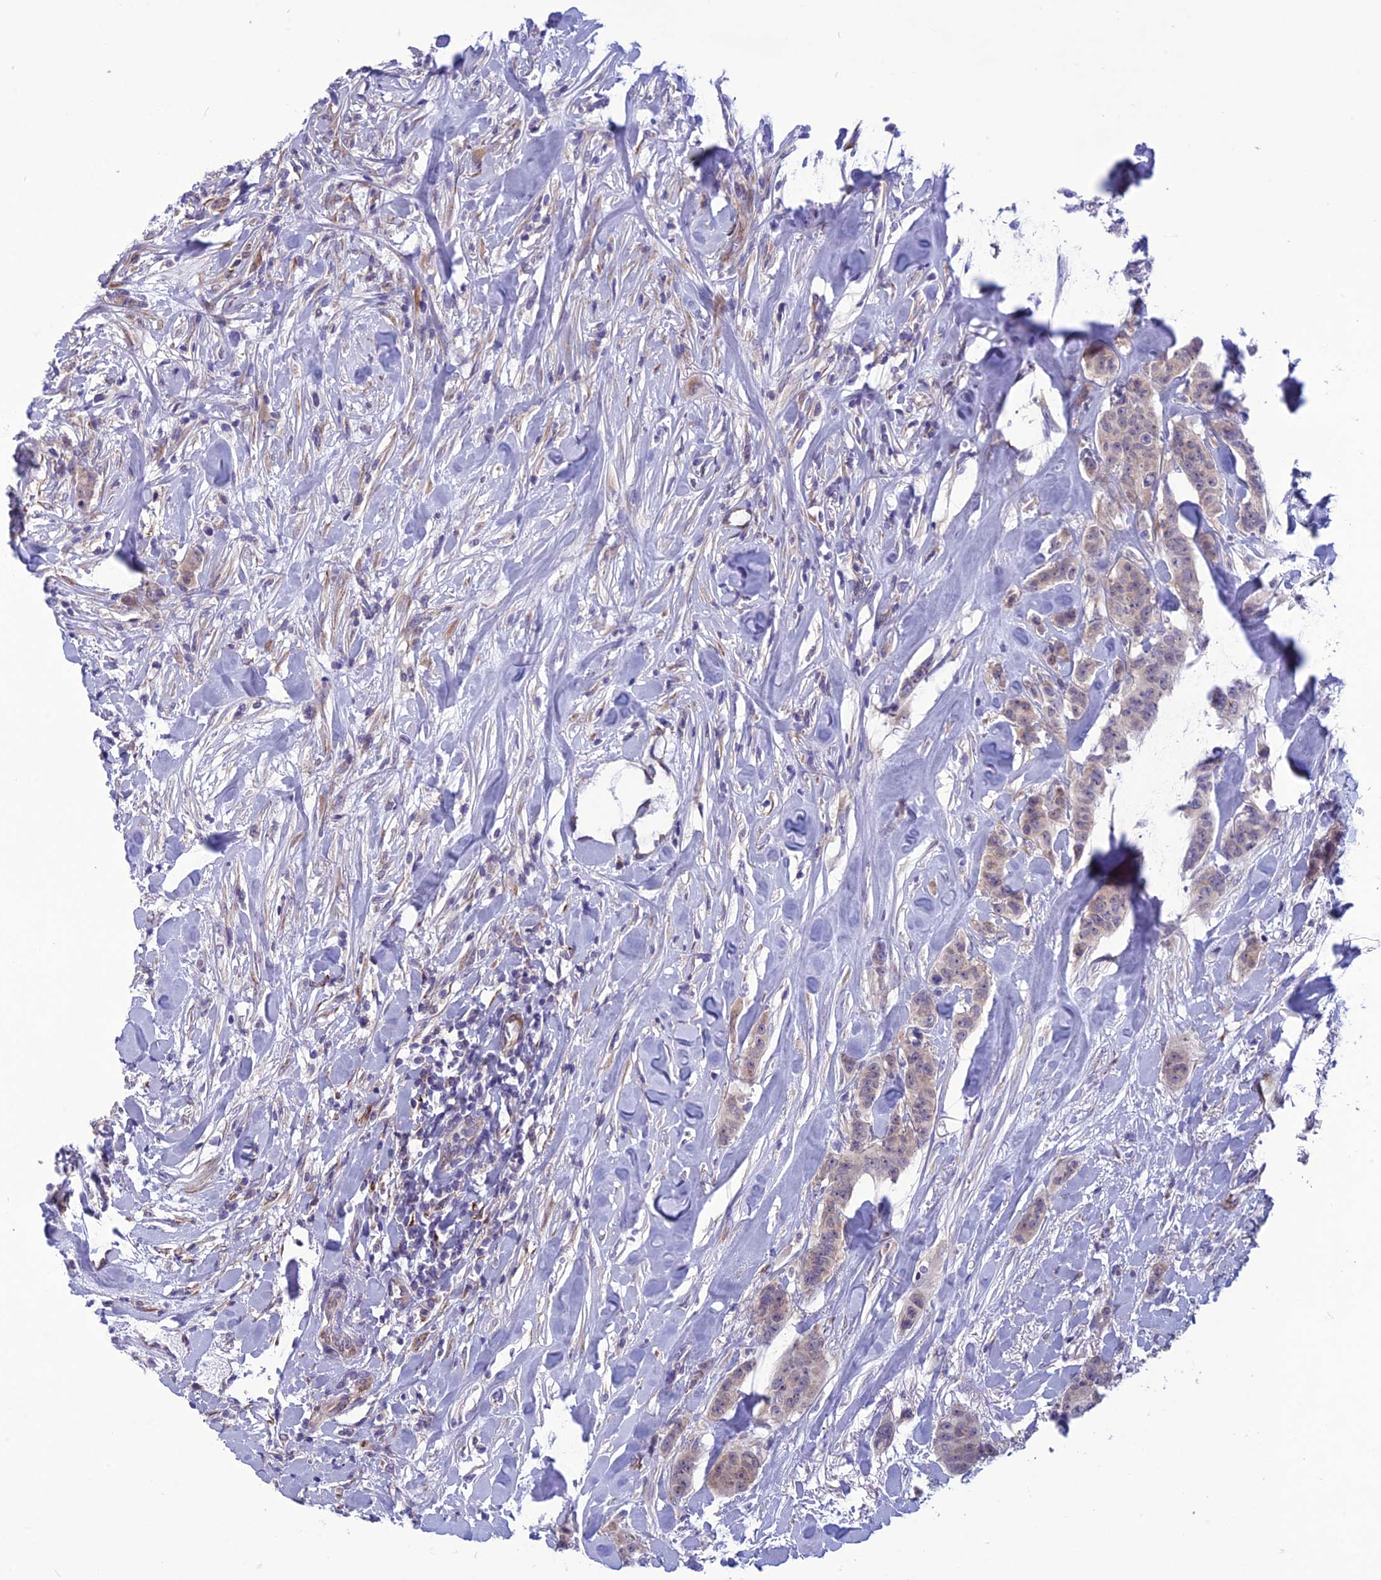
{"staining": {"intensity": "weak", "quantity": "<25%", "location": "cytoplasmic/membranous"}, "tissue": "breast cancer", "cell_type": "Tumor cells", "image_type": "cancer", "snomed": [{"axis": "morphology", "description": "Duct carcinoma"}, {"axis": "topography", "description": "Breast"}], "caption": "Tumor cells are negative for protein expression in human breast cancer (intraductal carcinoma). The staining is performed using DAB (3,3'-diaminobenzidine) brown chromogen with nuclei counter-stained in using hematoxylin.", "gene": "PSMF1", "patient": {"sex": "female", "age": 40}}